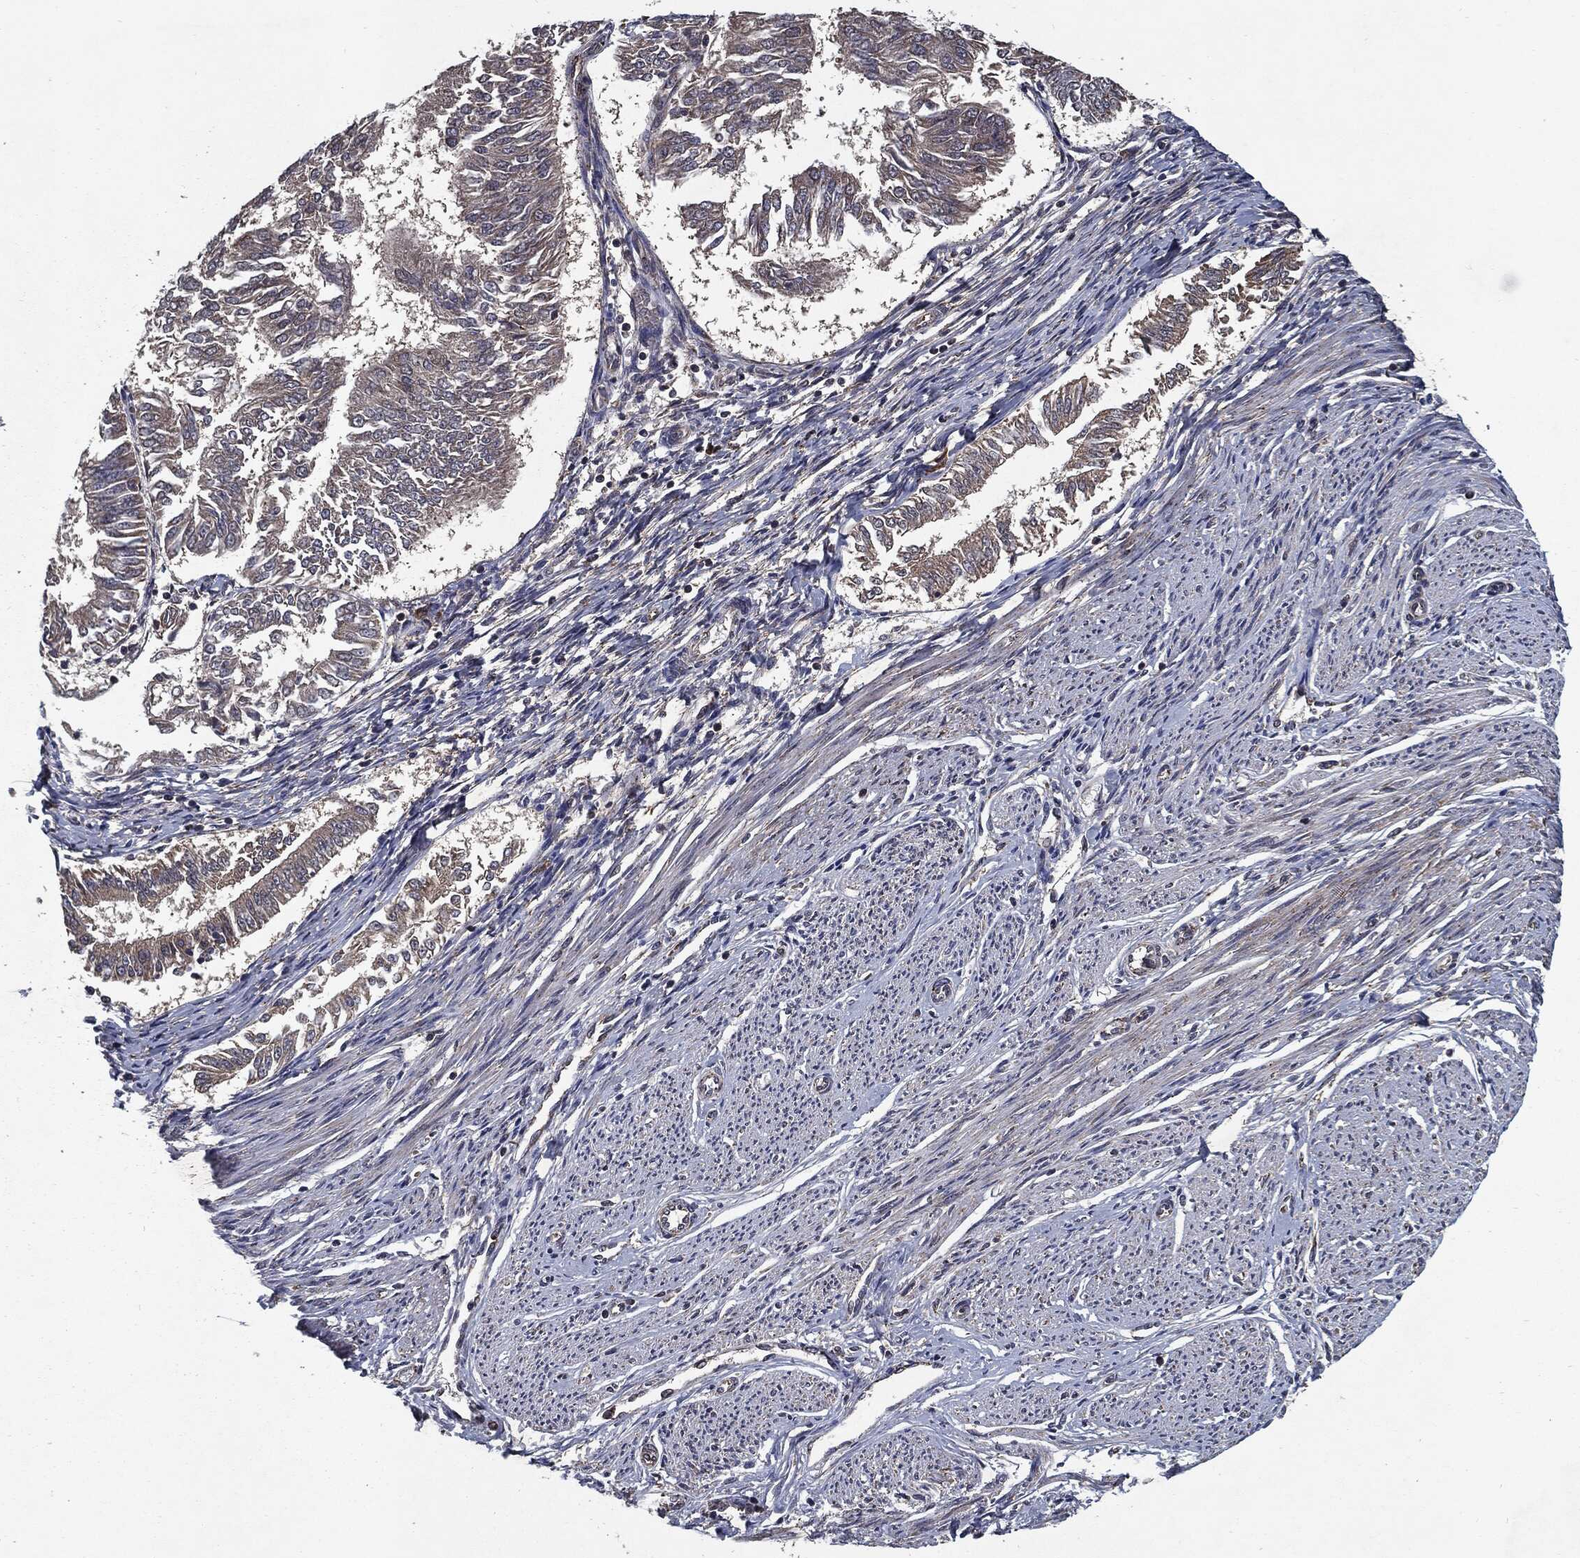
{"staining": {"intensity": "weak", "quantity": "25%-75%", "location": "cytoplasmic/membranous"}, "tissue": "endometrial cancer", "cell_type": "Tumor cells", "image_type": "cancer", "snomed": [{"axis": "morphology", "description": "Adenocarcinoma, NOS"}, {"axis": "topography", "description": "Endometrium"}], "caption": "Immunohistochemical staining of endometrial cancer (adenocarcinoma) displays weak cytoplasmic/membranous protein positivity in approximately 25%-75% of tumor cells. Ihc stains the protein of interest in brown and the nuclei are stained blue.", "gene": "HDAC5", "patient": {"sex": "female", "age": 58}}